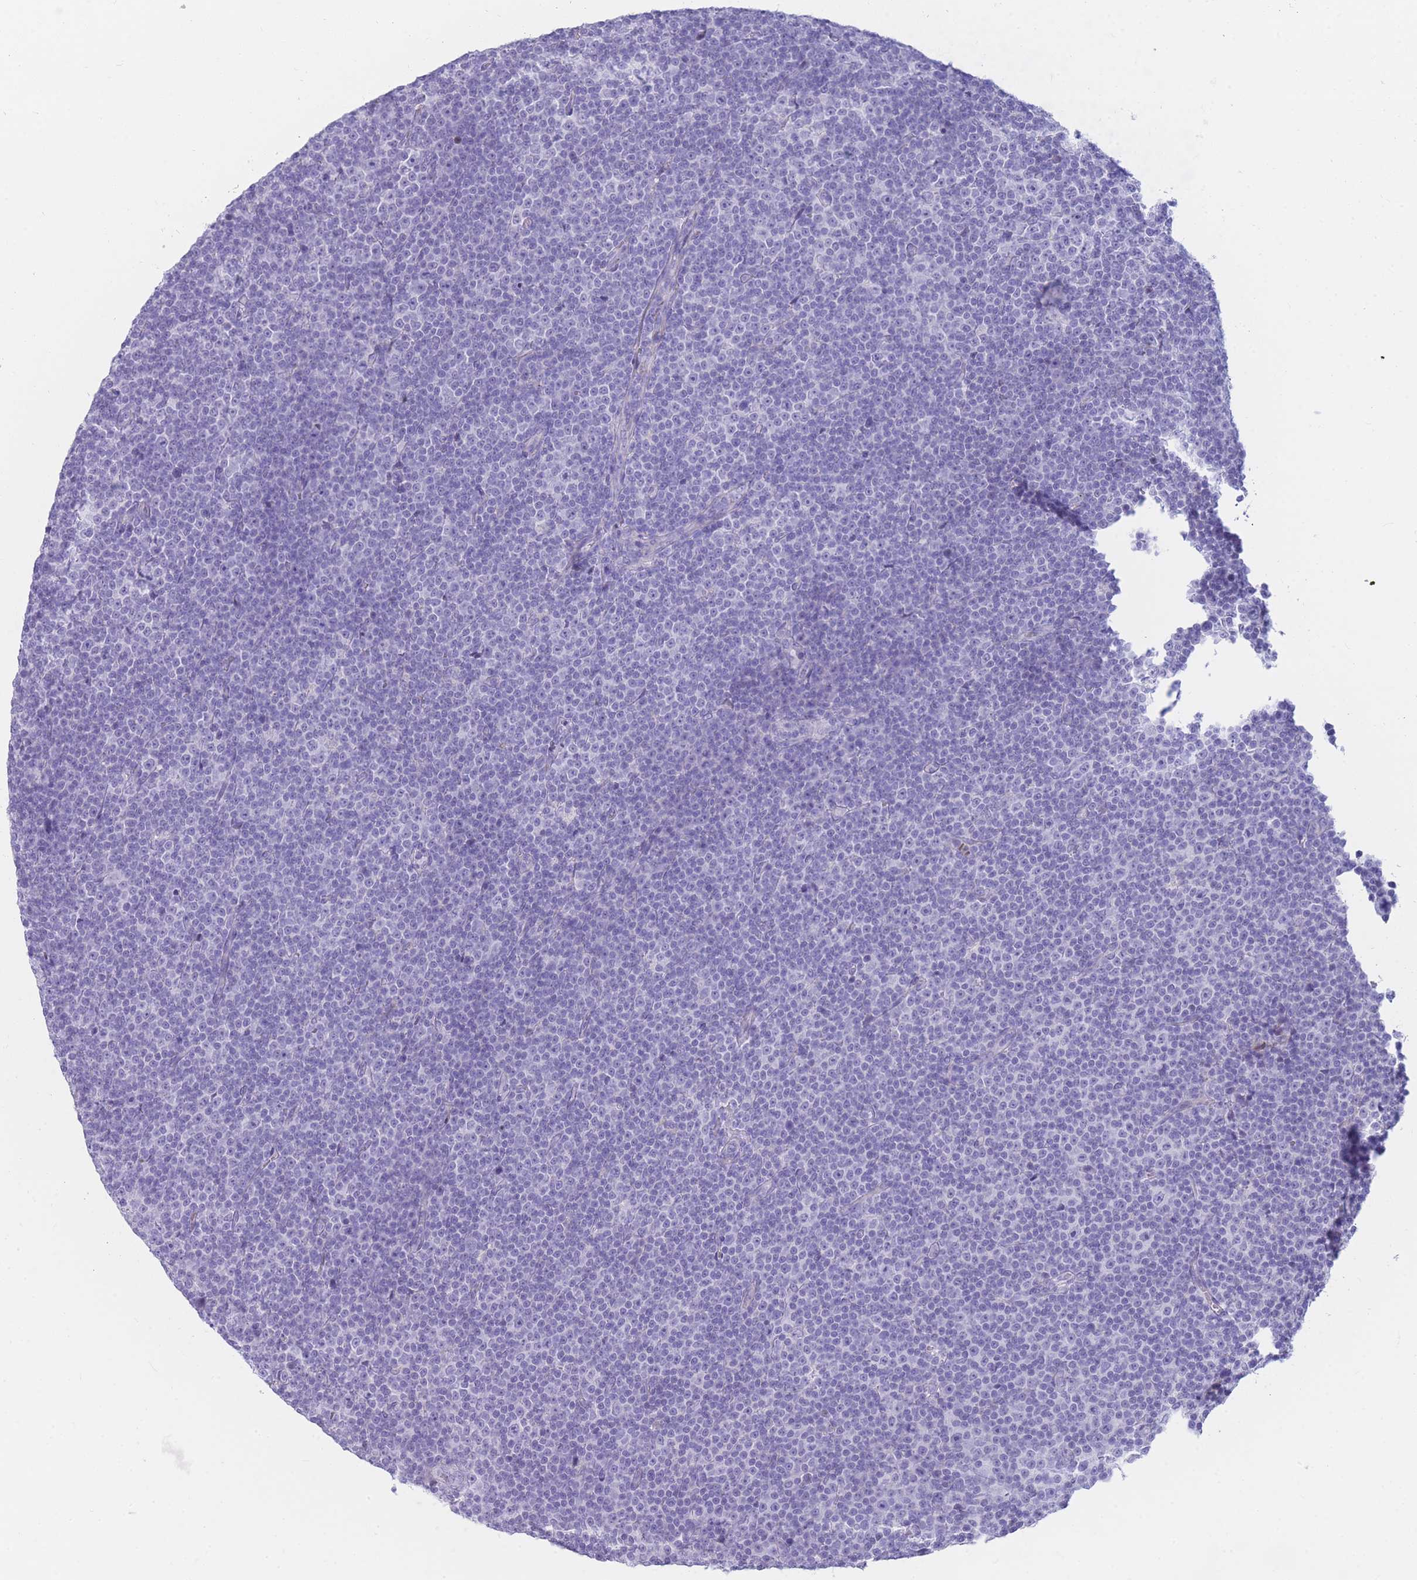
{"staining": {"intensity": "negative", "quantity": "none", "location": "none"}, "tissue": "lymphoma", "cell_type": "Tumor cells", "image_type": "cancer", "snomed": [{"axis": "morphology", "description": "Malignant lymphoma, non-Hodgkin's type, Low grade"}, {"axis": "topography", "description": "Lymph node"}], "caption": "High power microscopy histopathology image of an immunohistochemistry micrograph of lymphoma, revealing no significant staining in tumor cells.", "gene": "NKX1-2", "patient": {"sex": "female", "age": 67}}